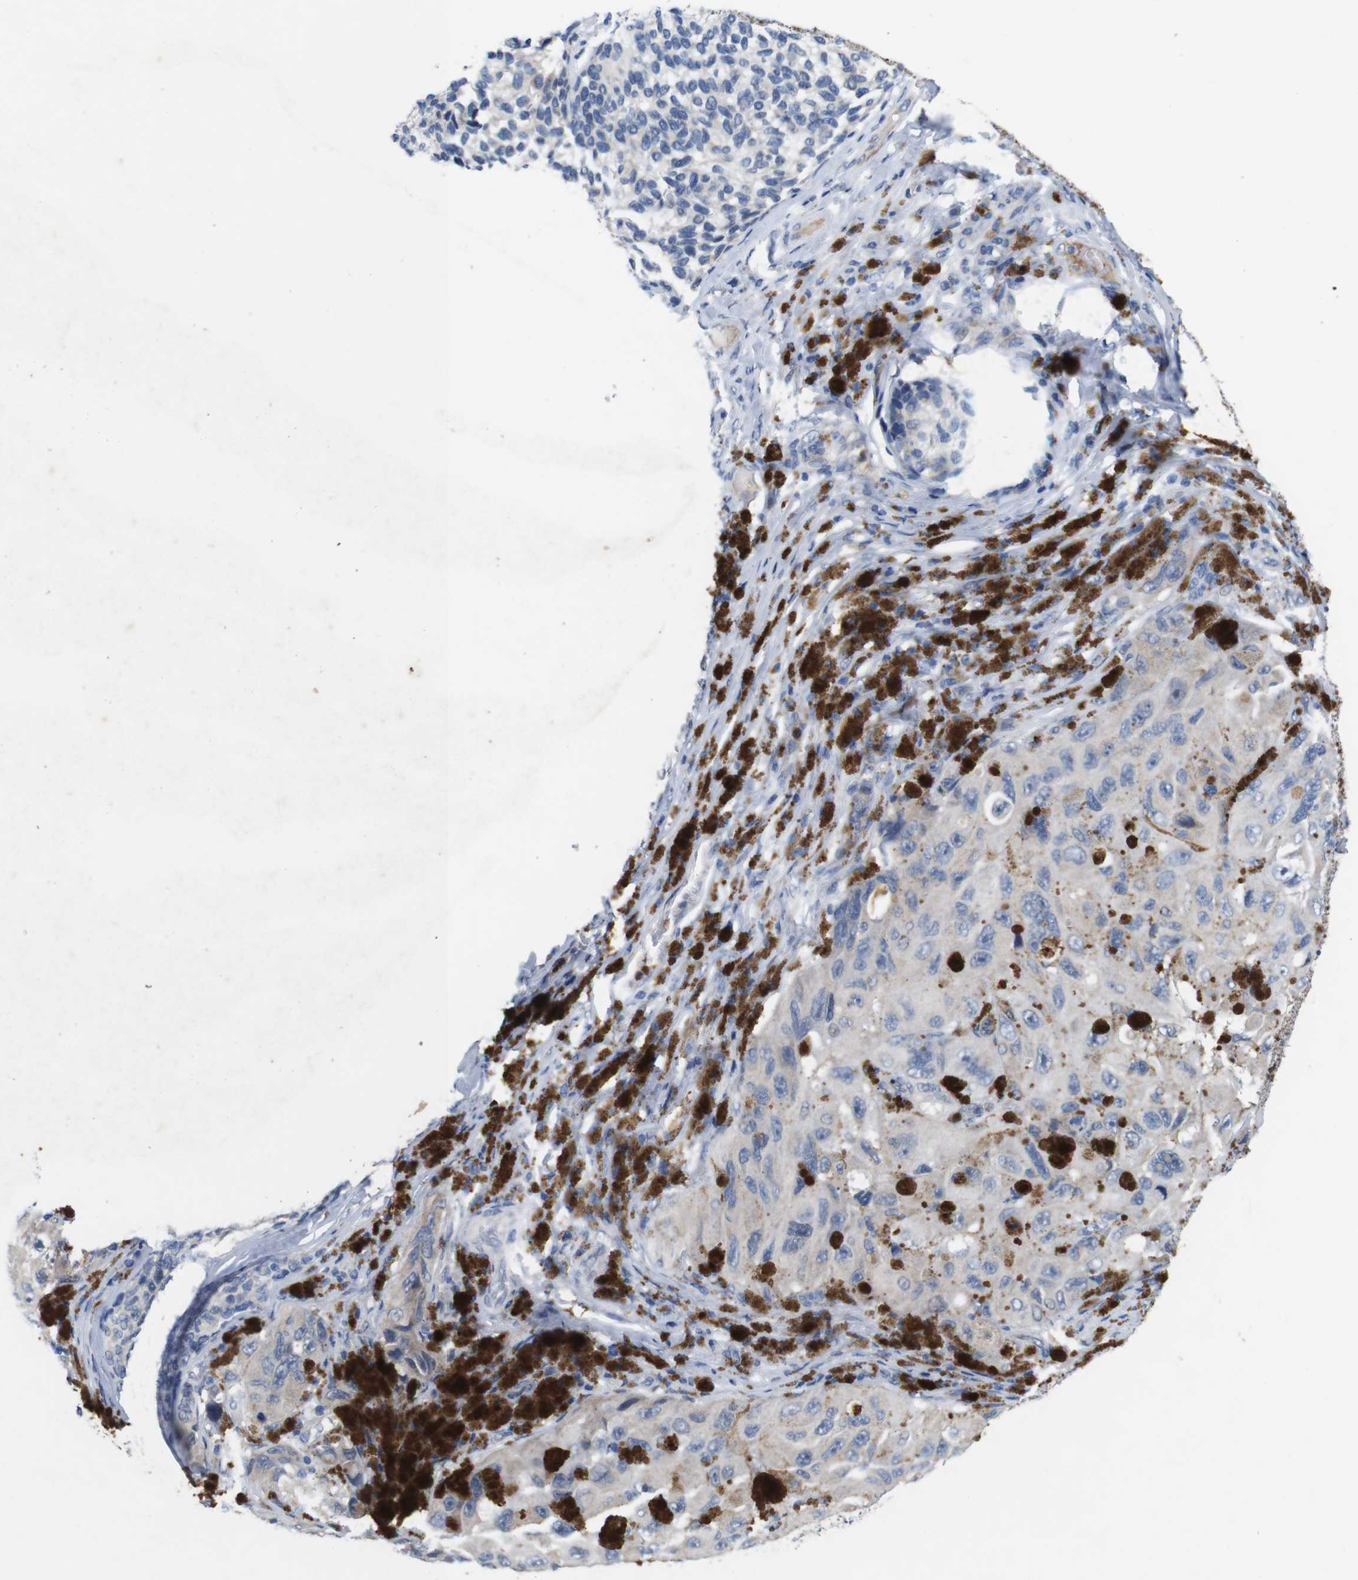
{"staining": {"intensity": "weak", "quantity": "<25%", "location": "cytoplasmic/membranous"}, "tissue": "melanoma", "cell_type": "Tumor cells", "image_type": "cancer", "snomed": [{"axis": "morphology", "description": "Malignant melanoma, NOS"}, {"axis": "topography", "description": "Skin"}], "caption": "Human melanoma stained for a protein using IHC reveals no positivity in tumor cells.", "gene": "C1RL", "patient": {"sex": "female", "age": 73}}